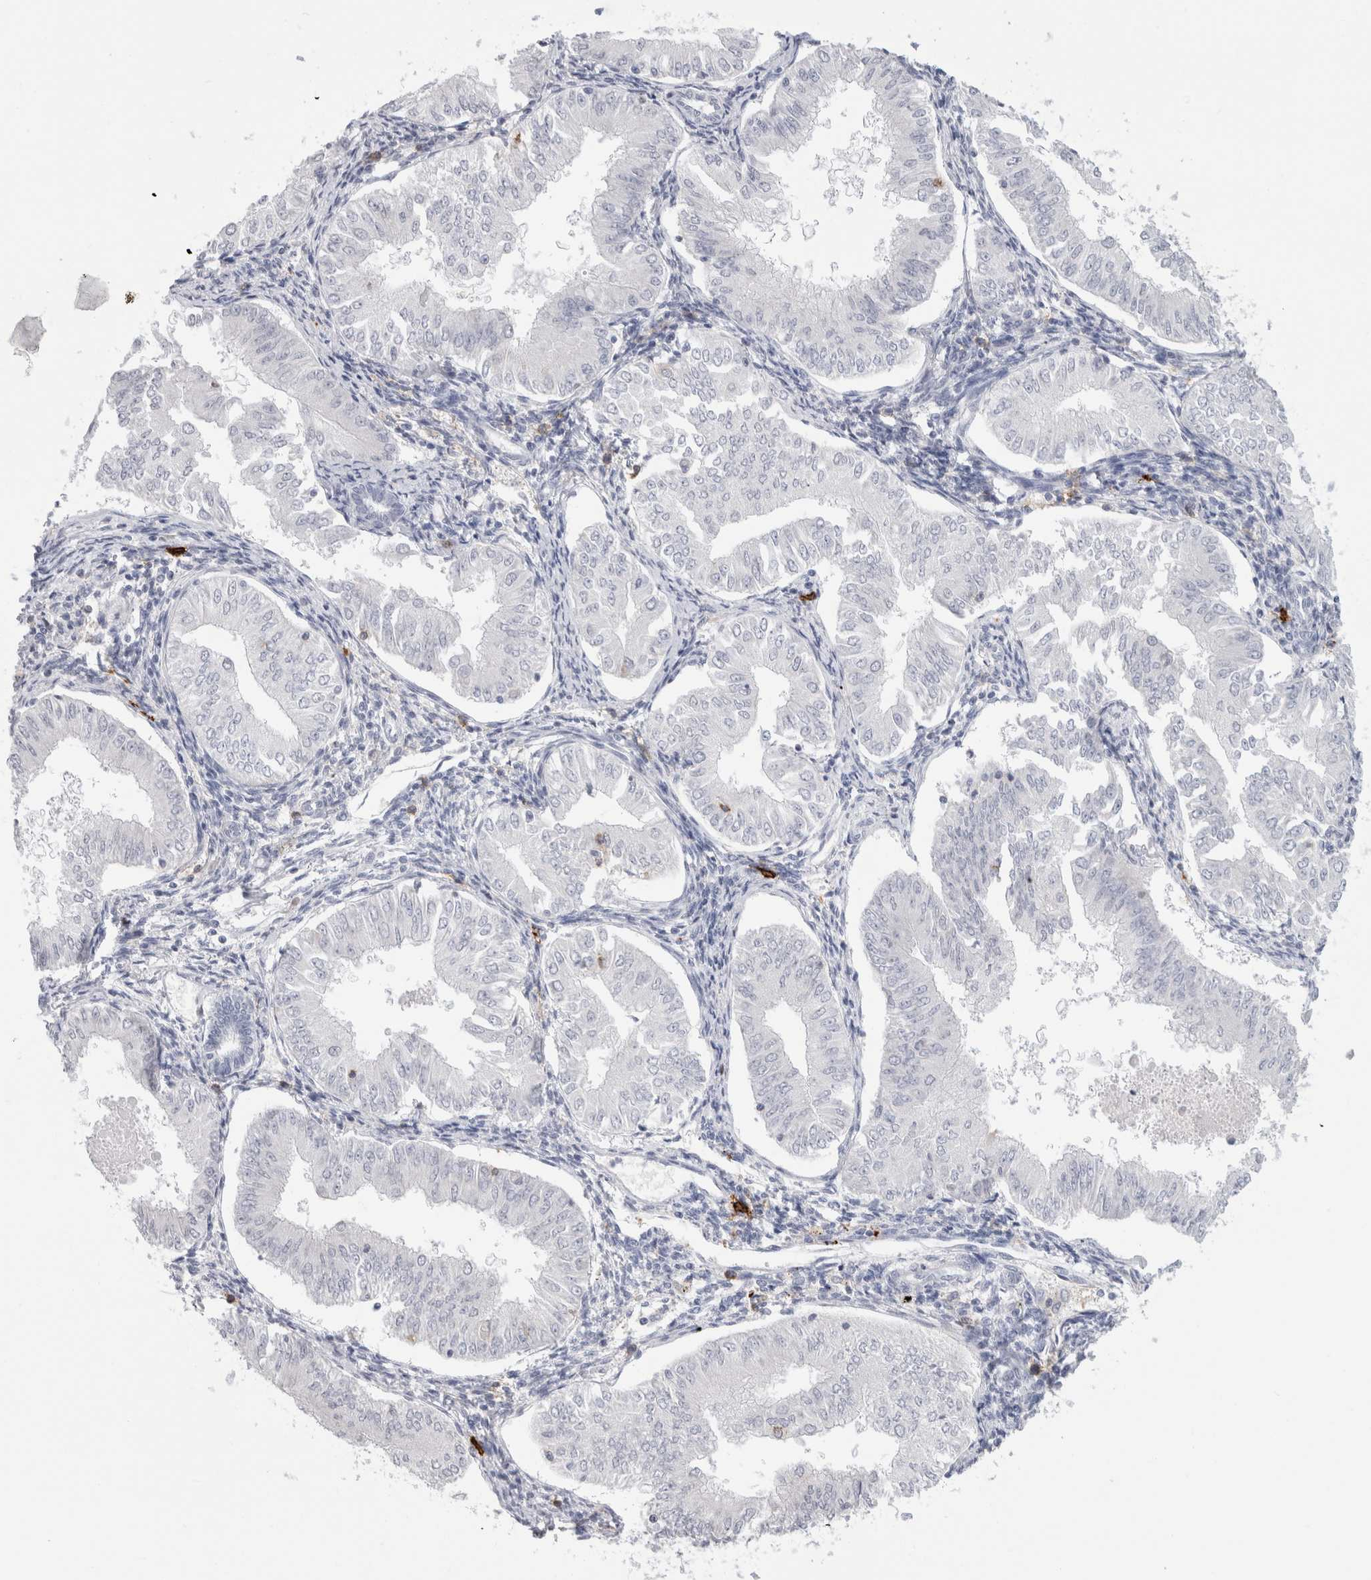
{"staining": {"intensity": "negative", "quantity": "none", "location": "none"}, "tissue": "endometrial cancer", "cell_type": "Tumor cells", "image_type": "cancer", "snomed": [{"axis": "morphology", "description": "Normal tissue, NOS"}, {"axis": "morphology", "description": "Adenocarcinoma, NOS"}, {"axis": "topography", "description": "Endometrium"}], "caption": "Immunohistochemistry of endometrial cancer shows no expression in tumor cells. (Stains: DAB (3,3'-diaminobenzidine) immunohistochemistry (IHC) with hematoxylin counter stain, Microscopy: brightfield microscopy at high magnification).", "gene": "CD38", "patient": {"sex": "female", "age": 53}}